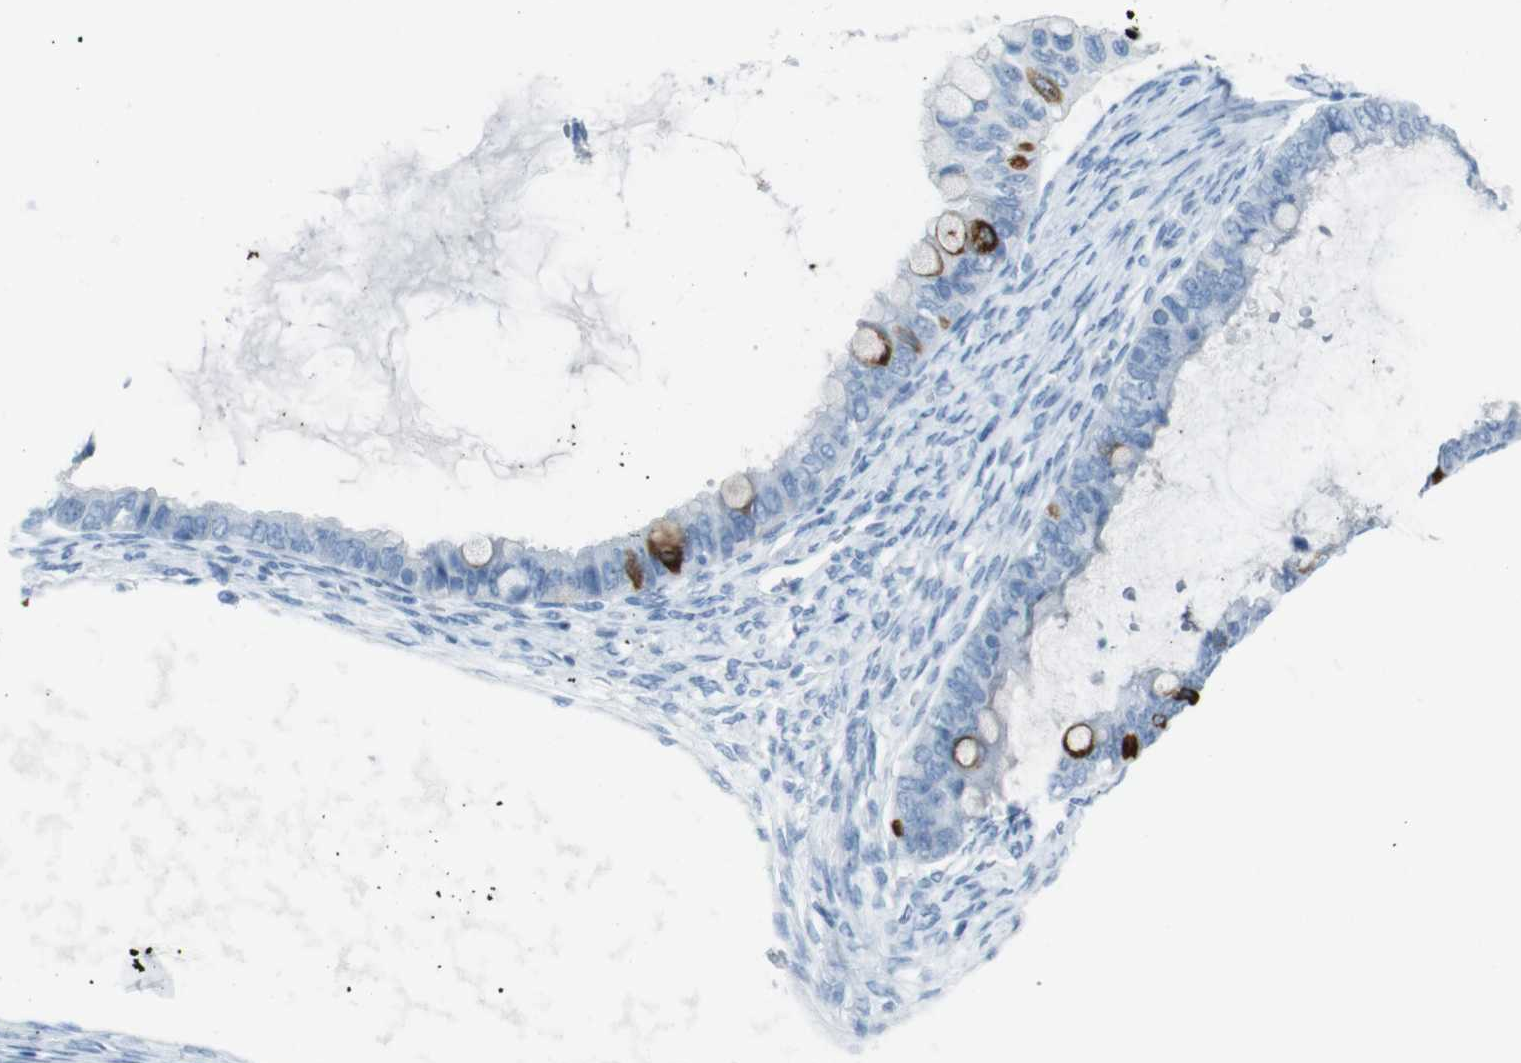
{"staining": {"intensity": "strong", "quantity": "<25%", "location": "cytoplasmic/membranous"}, "tissue": "ovarian cancer", "cell_type": "Tumor cells", "image_type": "cancer", "snomed": [{"axis": "morphology", "description": "Cystadenocarcinoma, mucinous, NOS"}, {"axis": "topography", "description": "Ovary"}], "caption": "An immunohistochemistry micrograph of tumor tissue is shown. Protein staining in brown labels strong cytoplasmic/membranous positivity in ovarian cancer (mucinous cystadenocarcinoma) within tumor cells.", "gene": "TMEM207", "patient": {"sex": "female", "age": 80}}